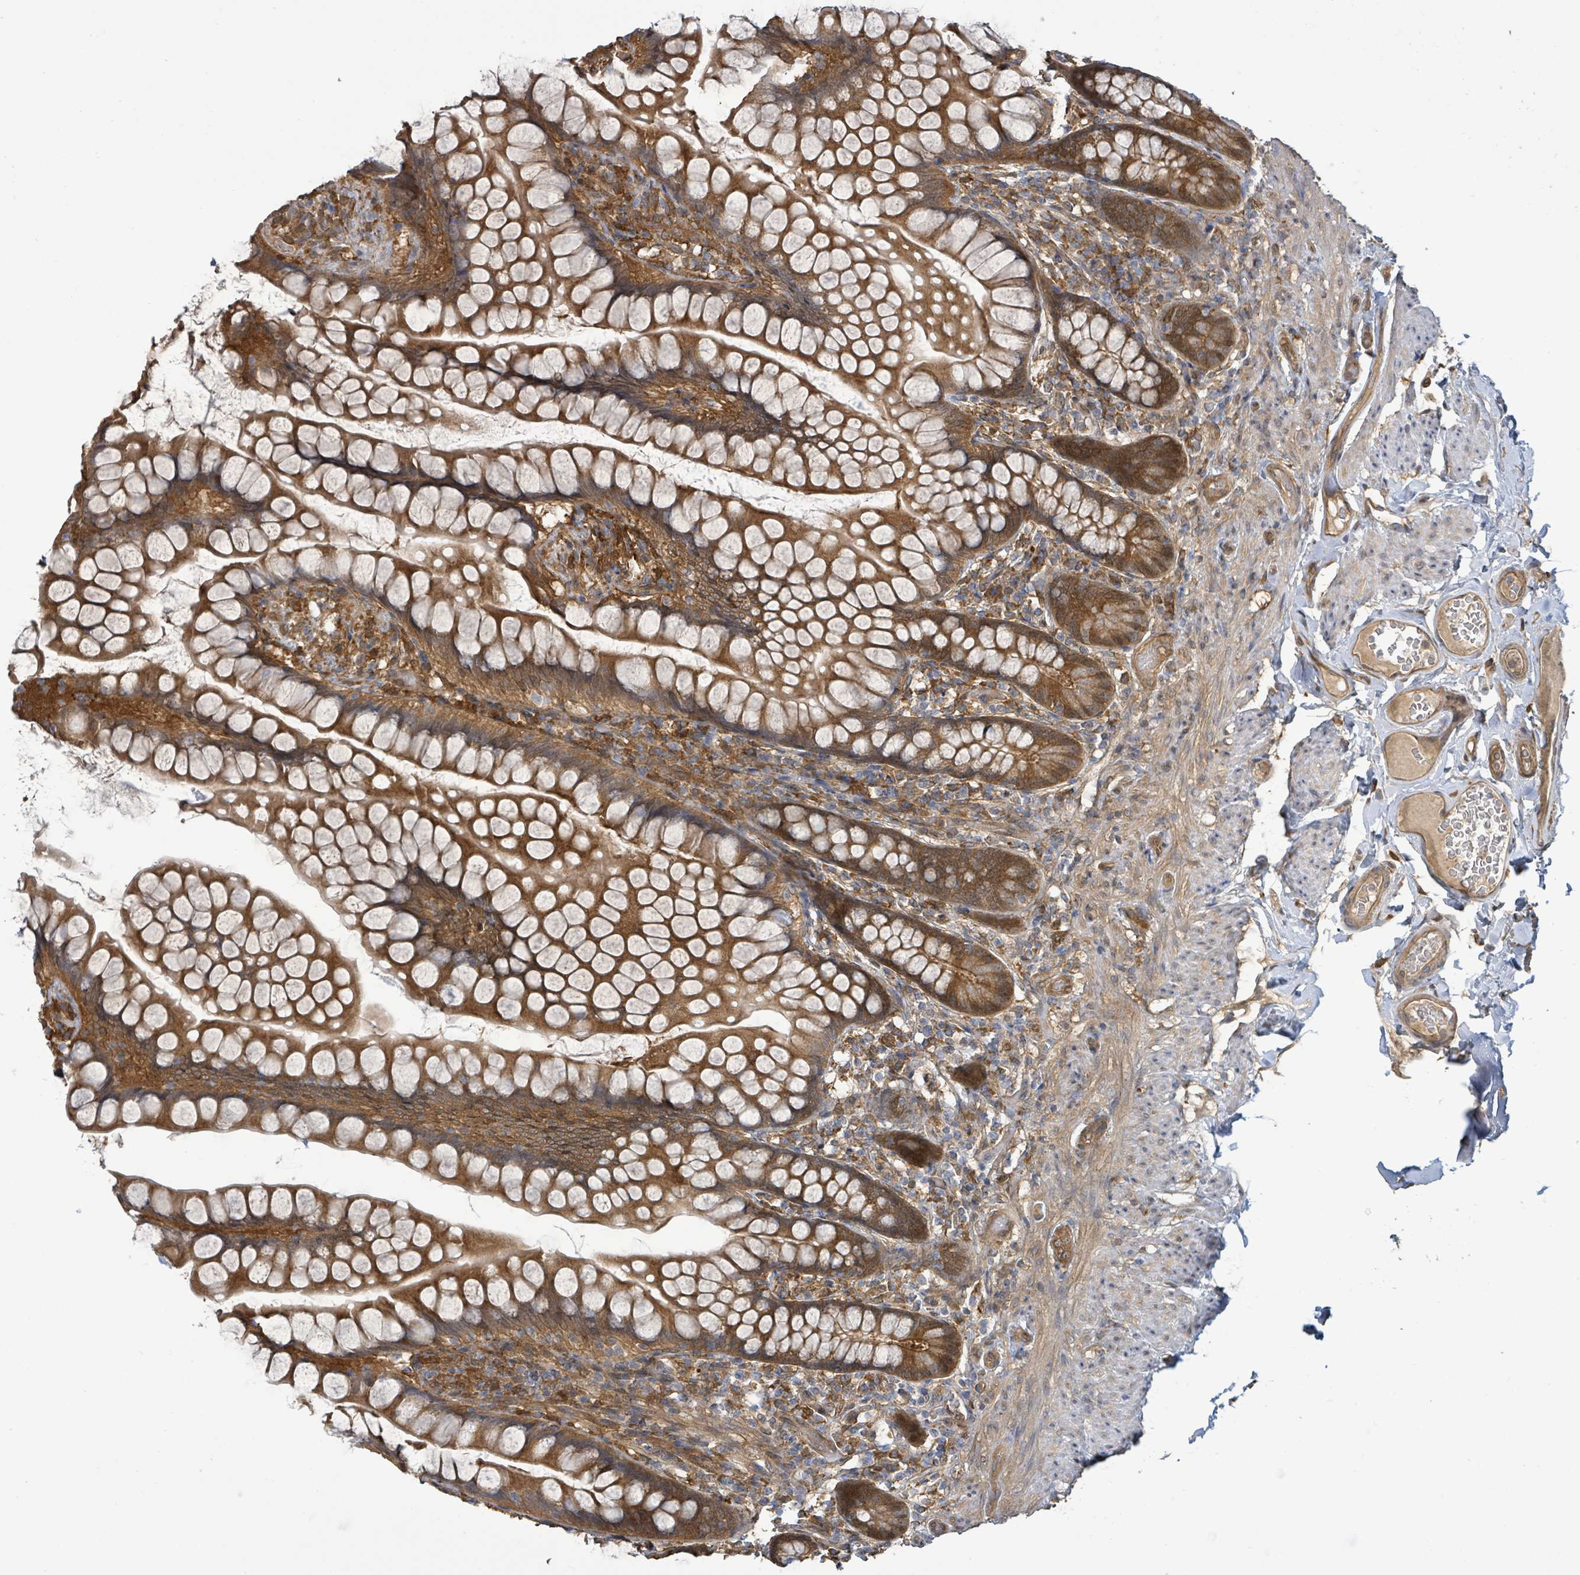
{"staining": {"intensity": "strong", "quantity": ">75%", "location": "cytoplasmic/membranous"}, "tissue": "small intestine", "cell_type": "Glandular cells", "image_type": "normal", "snomed": [{"axis": "morphology", "description": "Normal tissue, NOS"}, {"axis": "topography", "description": "Small intestine"}], "caption": "Immunohistochemistry (IHC) micrograph of normal small intestine stained for a protein (brown), which displays high levels of strong cytoplasmic/membranous expression in approximately >75% of glandular cells.", "gene": "ARPIN", "patient": {"sex": "male", "age": 70}}